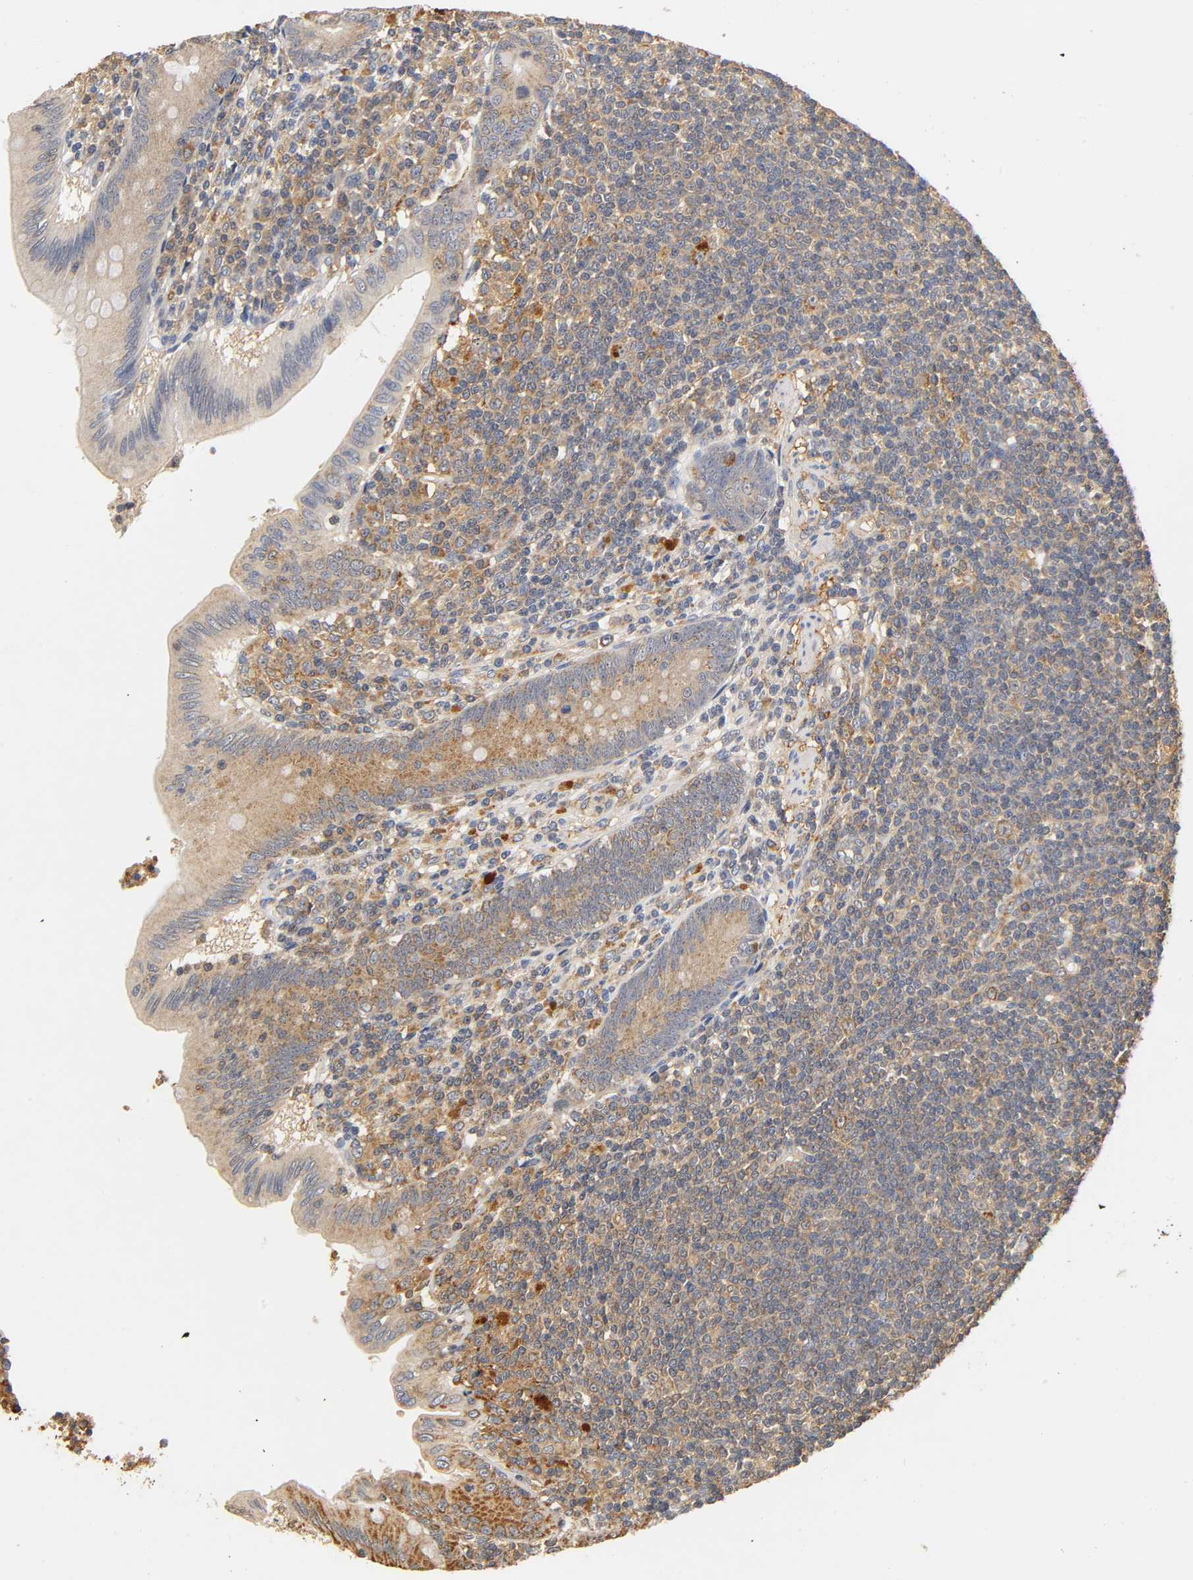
{"staining": {"intensity": "moderate", "quantity": "25%-75%", "location": "cytoplasmic/membranous"}, "tissue": "appendix", "cell_type": "Glandular cells", "image_type": "normal", "snomed": [{"axis": "morphology", "description": "Normal tissue, NOS"}, {"axis": "morphology", "description": "Inflammation, NOS"}, {"axis": "topography", "description": "Appendix"}], "caption": "High-magnification brightfield microscopy of benign appendix stained with DAB (brown) and counterstained with hematoxylin (blue). glandular cells exhibit moderate cytoplasmic/membranous positivity is seen in about25%-75% of cells. The staining was performed using DAB, with brown indicating positive protein expression. Nuclei are stained blue with hematoxylin.", "gene": "SCAP", "patient": {"sex": "male", "age": 46}}